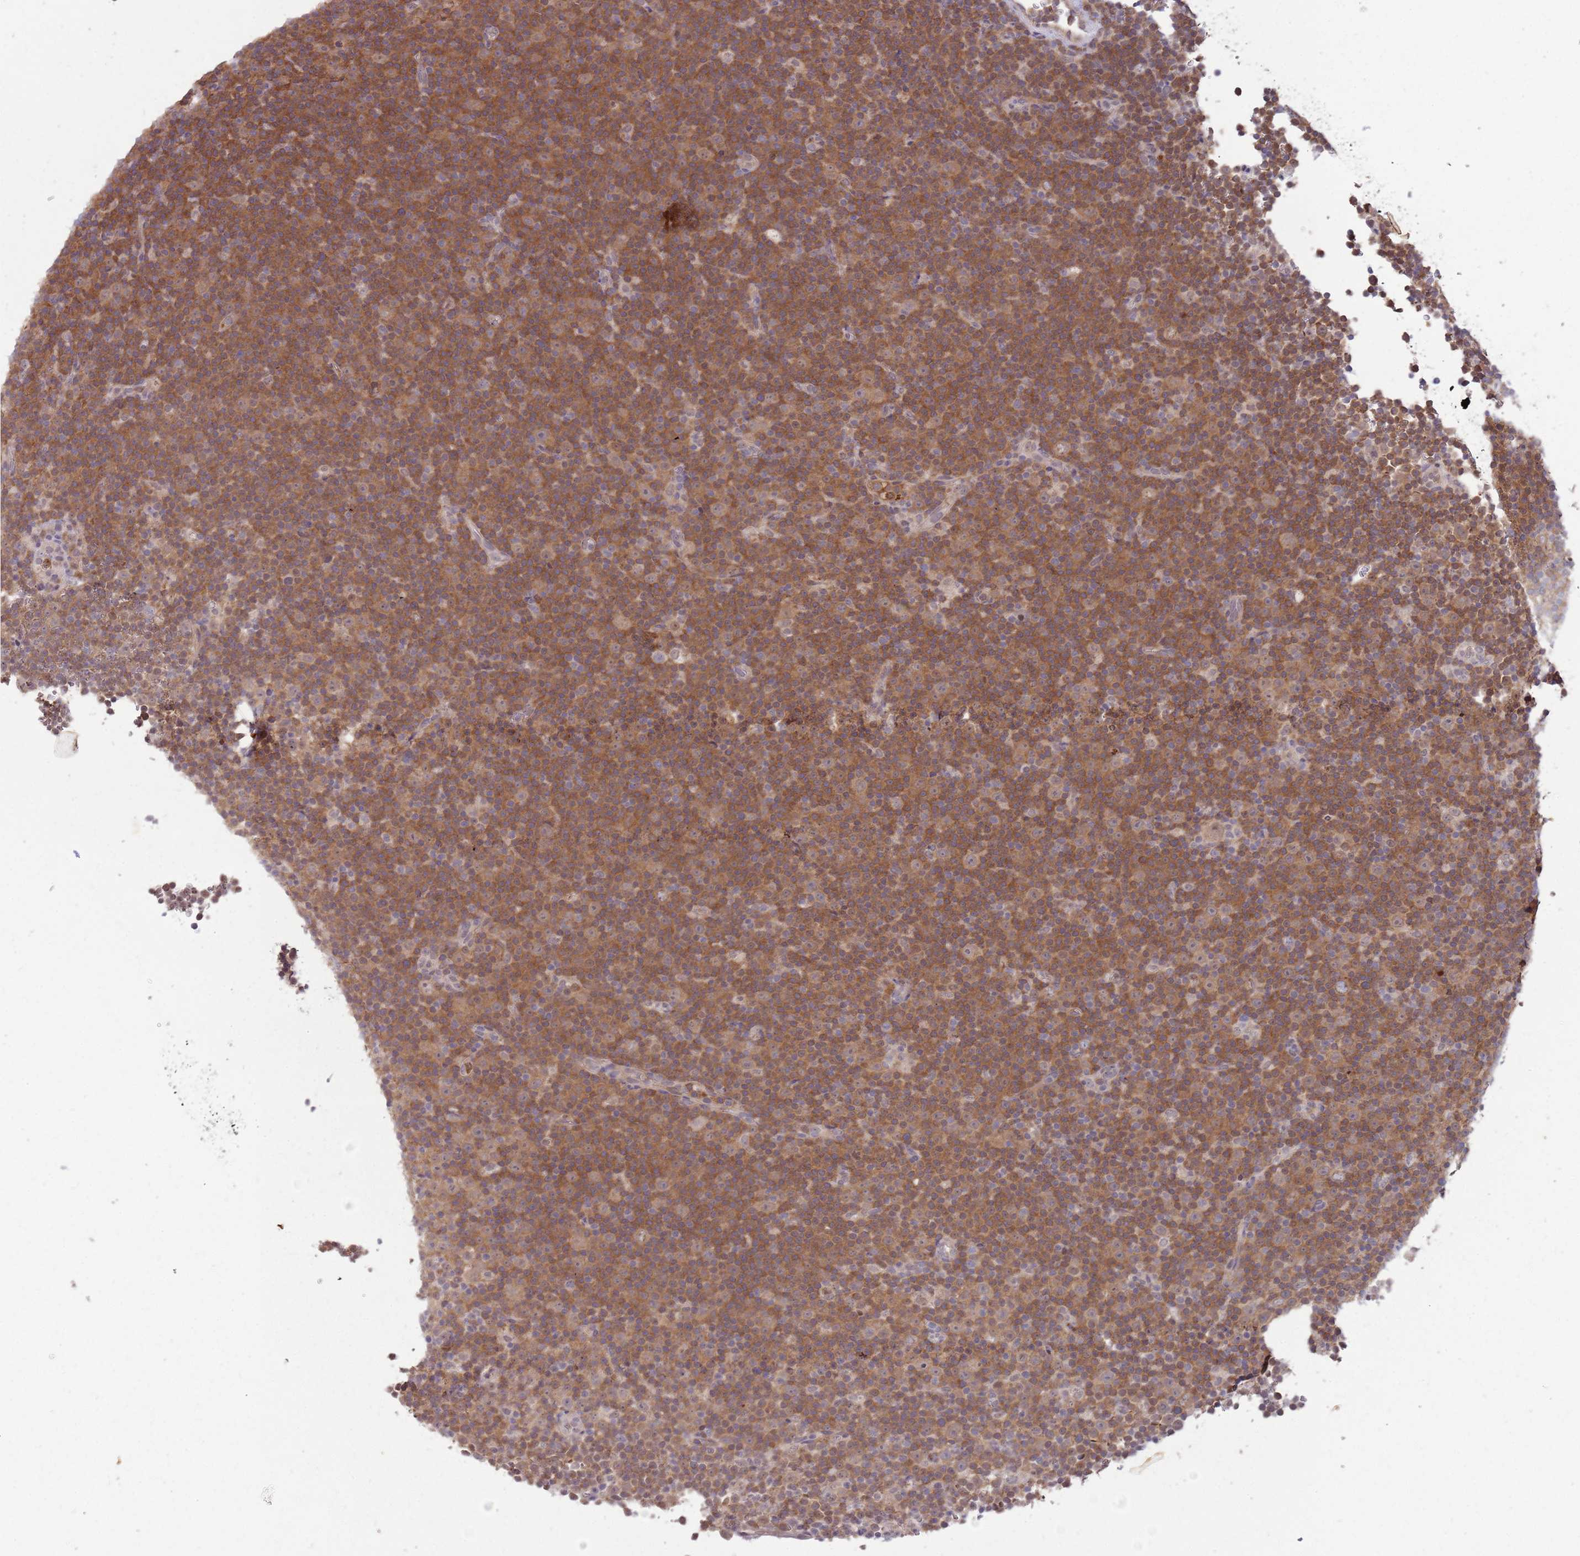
{"staining": {"intensity": "strong", "quantity": ">75%", "location": "cytoplasmic/membranous"}, "tissue": "lymphoma", "cell_type": "Tumor cells", "image_type": "cancer", "snomed": [{"axis": "morphology", "description": "Malignant lymphoma, non-Hodgkin's type, Low grade"}, {"axis": "topography", "description": "Lymph node"}], "caption": "Lymphoma stained with a protein marker shows strong staining in tumor cells.", "gene": "NBPF6", "patient": {"sex": "female", "age": 67}}